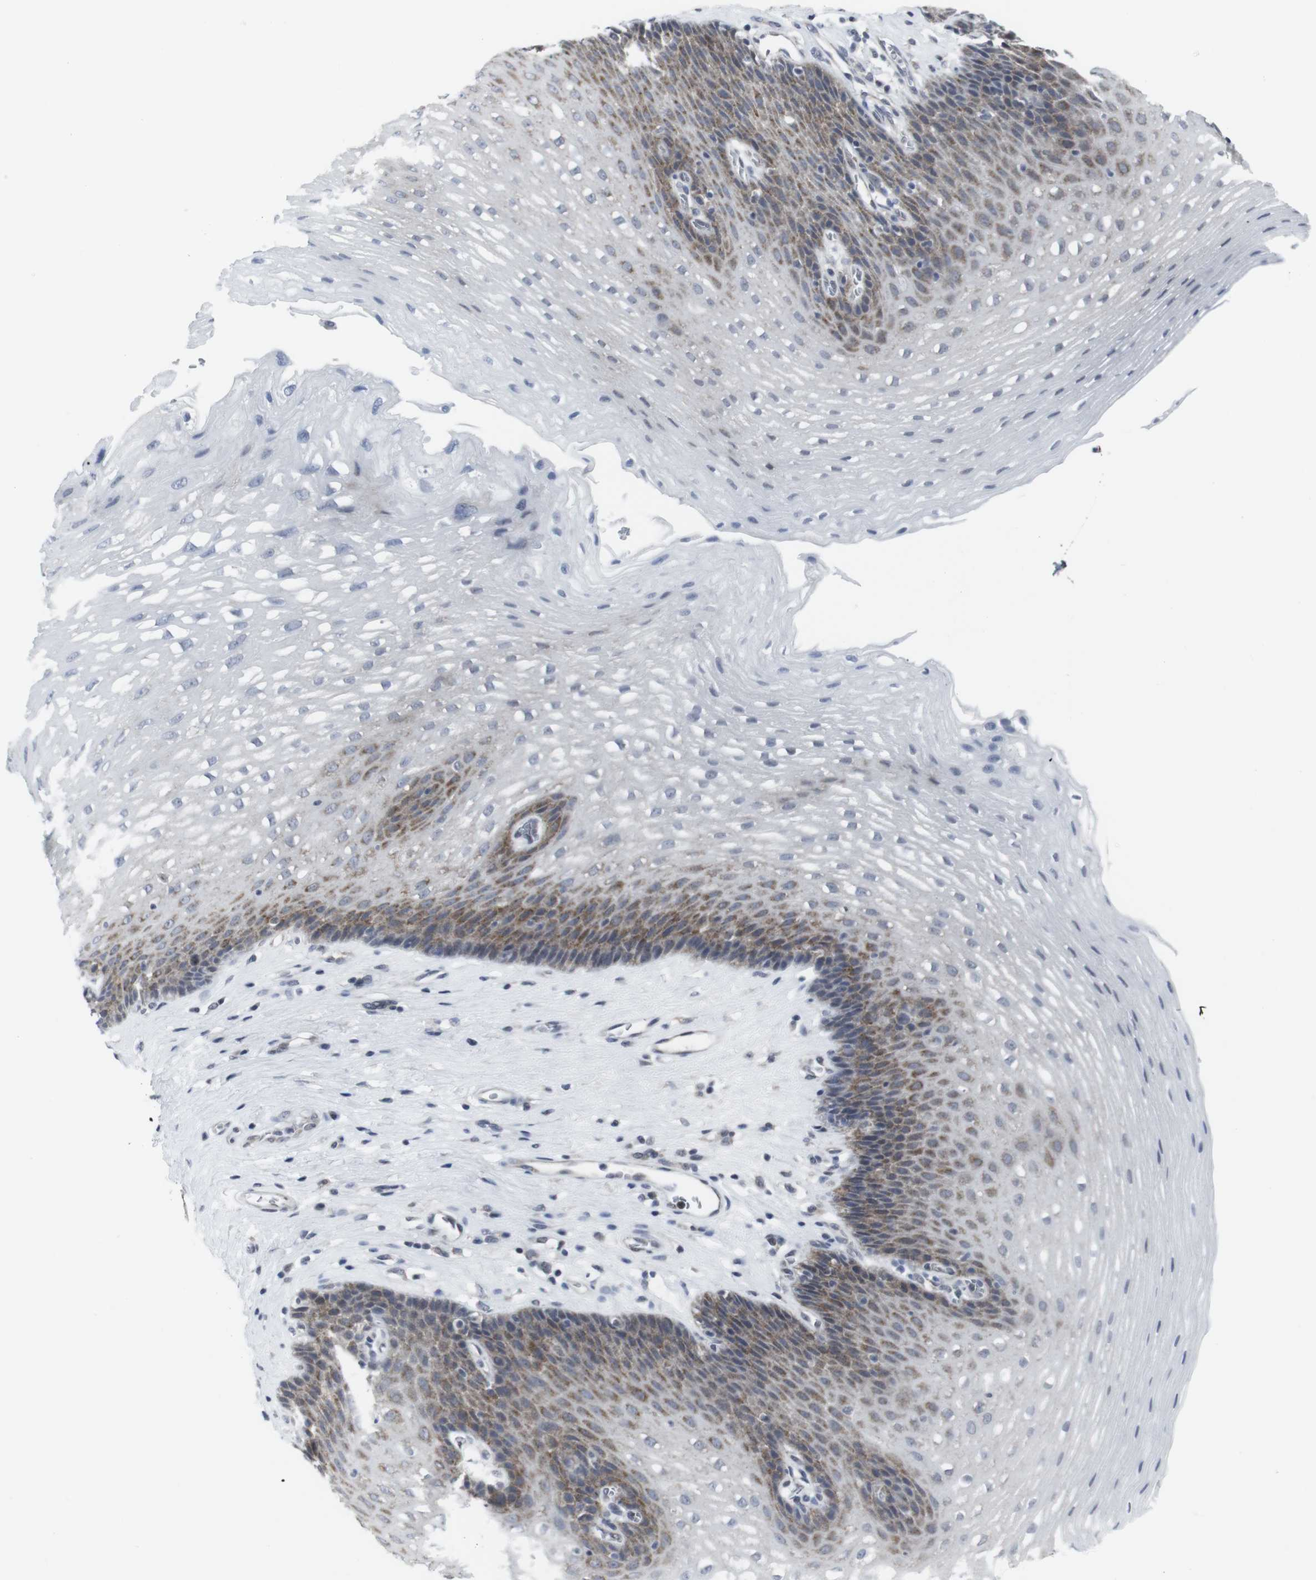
{"staining": {"intensity": "moderate", "quantity": "<25%", "location": "cytoplasmic/membranous"}, "tissue": "esophagus", "cell_type": "Squamous epithelial cells", "image_type": "normal", "snomed": [{"axis": "morphology", "description": "Normal tissue, NOS"}, {"axis": "topography", "description": "Esophagus"}], "caption": "About <25% of squamous epithelial cells in unremarkable human esophagus demonstrate moderate cytoplasmic/membranous protein expression as visualized by brown immunohistochemical staining.", "gene": "GEMIN2", "patient": {"sex": "male", "age": 48}}